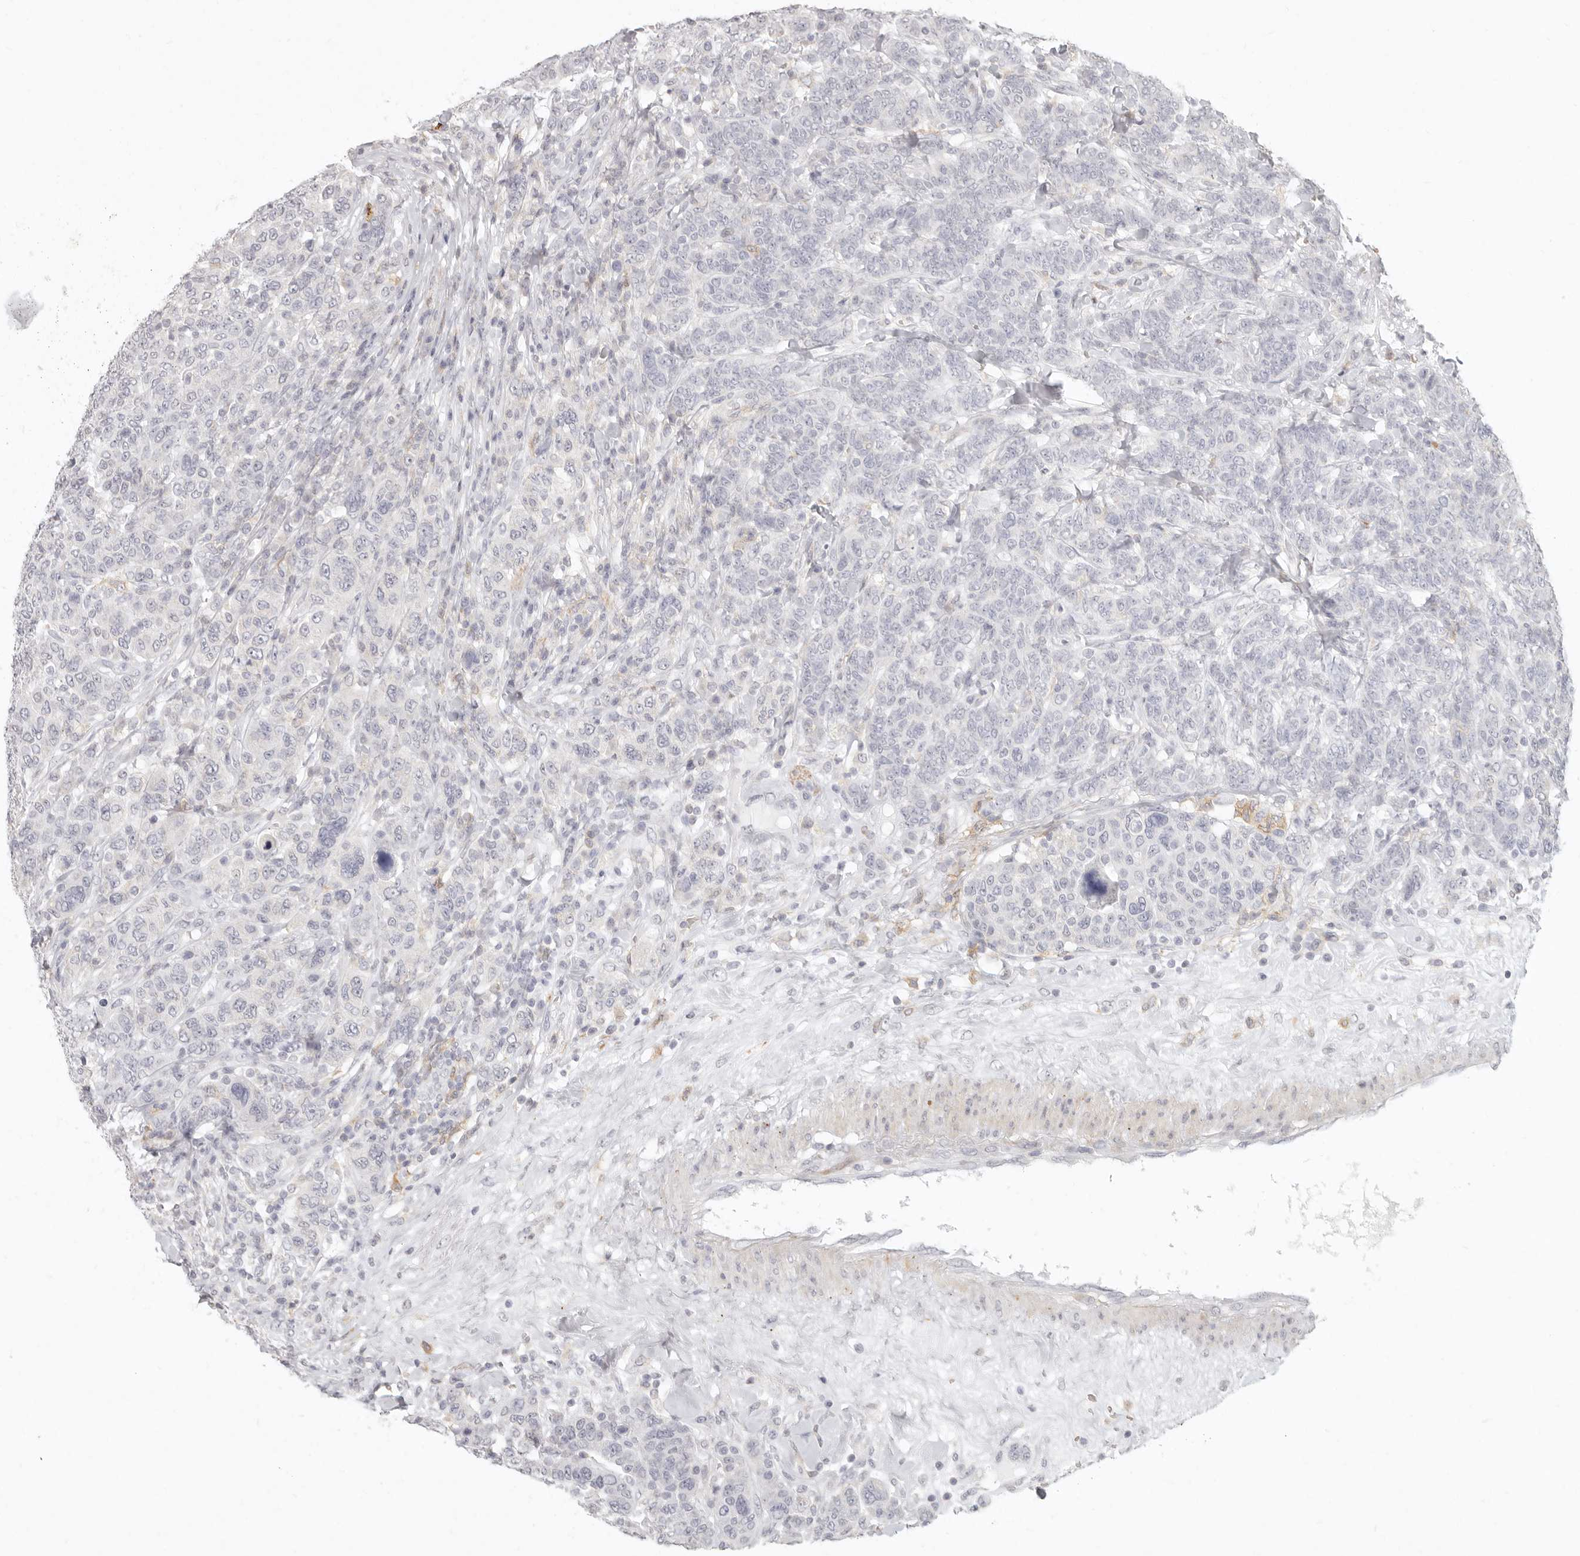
{"staining": {"intensity": "negative", "quantity": "none", "location": "none"}, "tissue": "breast cancer", "cell_type": "Tumor cells", "image_type": "cancer", "snomed": [{"axis": "morphology", "description": "Duct carcinoma"}, {"axis": "topography", "description": "Breast"}], "caption": "There is no significant expression in tumor cells of breast intraductal carcinoma.", "gene": "NIBAN1", "patient": {"sex": "female", "age": 37}}